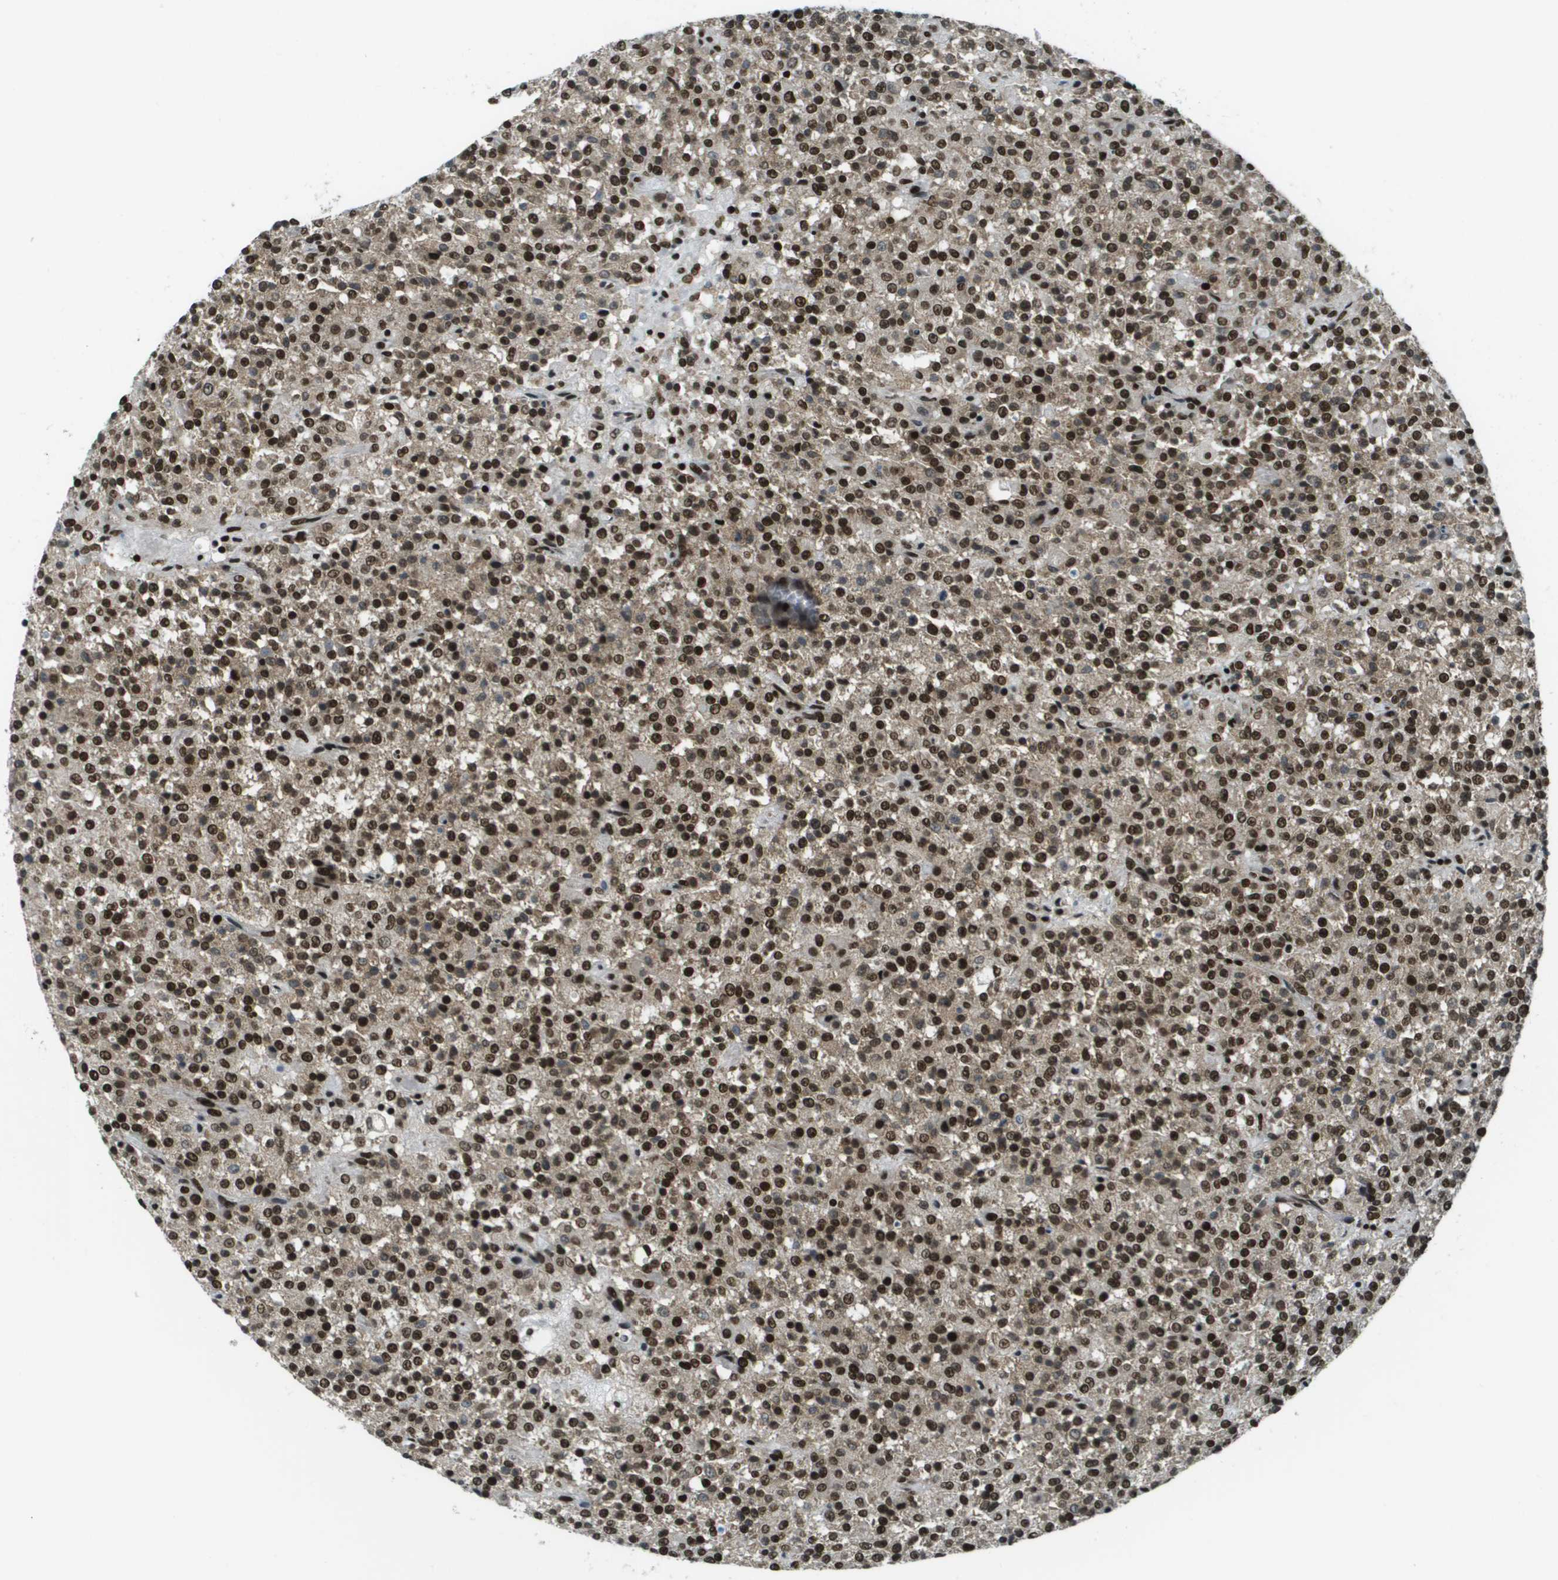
{"staining": {"intensity": "strong", "quantity": ">75%", "location": "cytoplasmic/membranous,nuclear"}, "tissue": "testis cancer", "cell_type": "Tumor cells", "image_type": "cancer", "snomed": [{"axis": "morphology", "description": "Seminoma, NOS"}, {"axis": "topography", "description": "Testis"}], "caption": "There is high levels of strong cytoplasmic/membranous and nuclear expression in tumor cells of seminoma (testis), as demonstrated by immunohistochemical staining (brown color).", "gene": "GLYR1", "patient": {"sex": "male", "age": 59}}